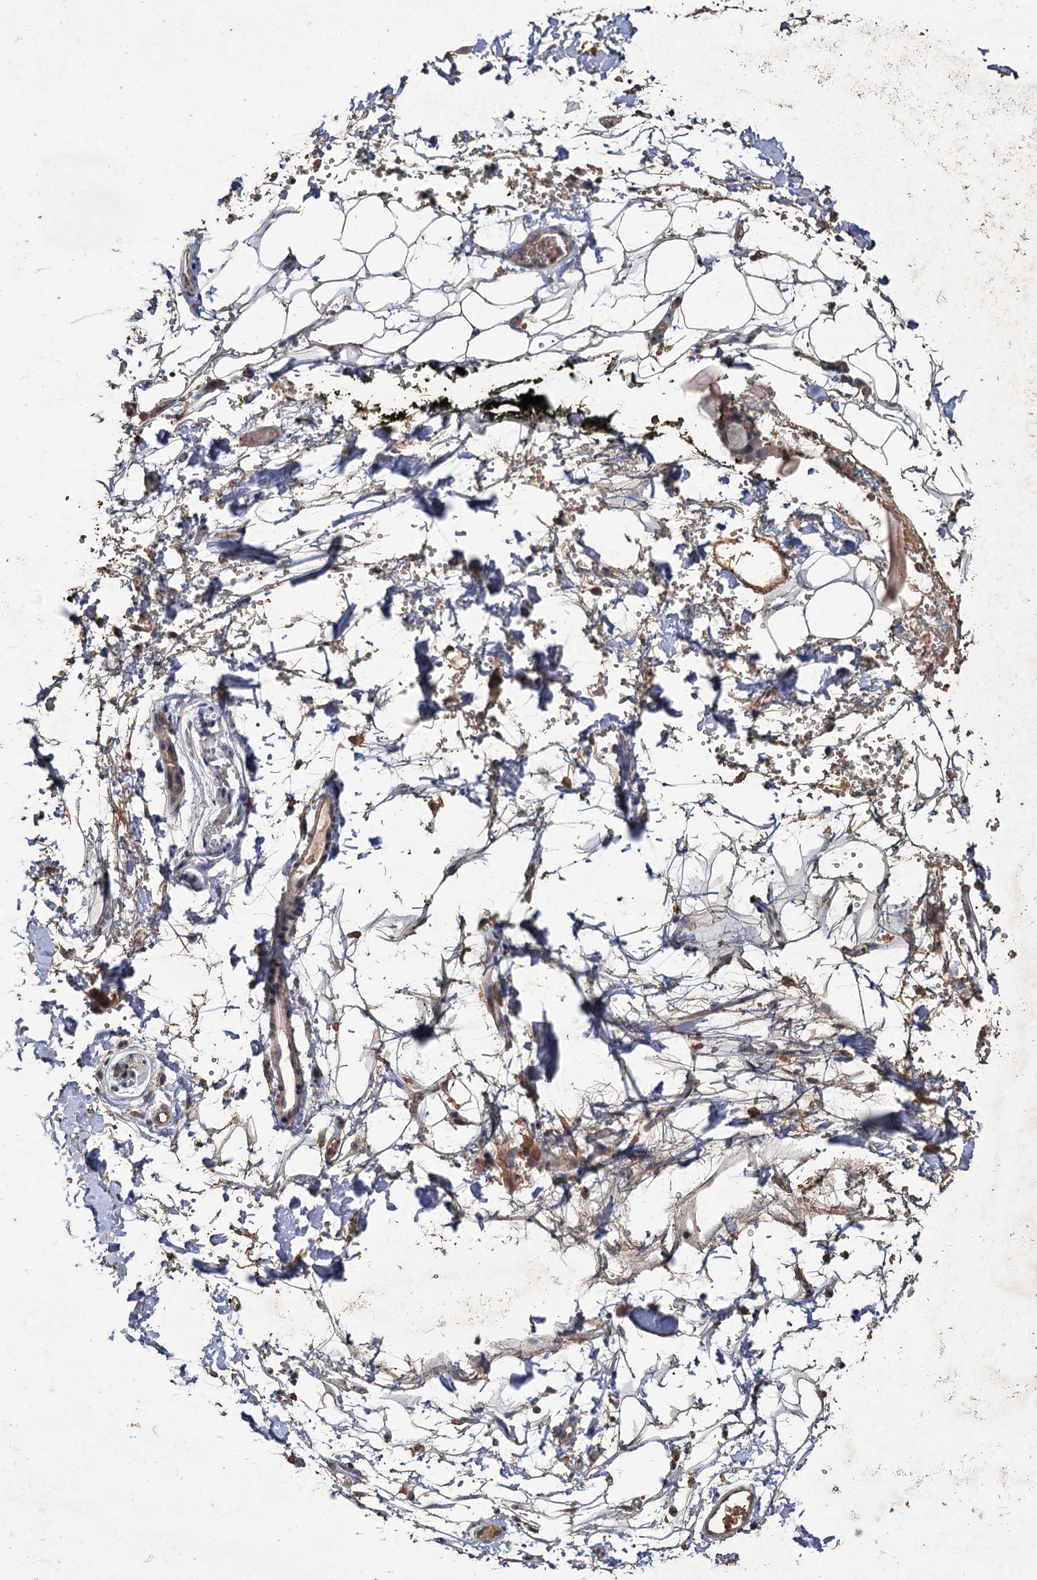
{"staining": {"intensity": "negative", "quantity": "none", "location": "none"}, "tissue": "adipose tissue", "cell_type": "Adipocytes", "image_type": "normal", "snomed": [{"axis": "morphology", "description": "Normal tissue, NOS"}, {"axis": "morphology", "description": "Adenocarcinoma, NOS"}, {"axis": "topography", "description": "Pancreas"}, {"axis": "topography", "description": "Peripheral nerve tissue"}], "caption": "Immunohistochemistry (IHC) of normal adipose tissue reveals no staining in adipocytes.", "gene": "ATP9A", "patient": {"sex": "male", "age": 59}}